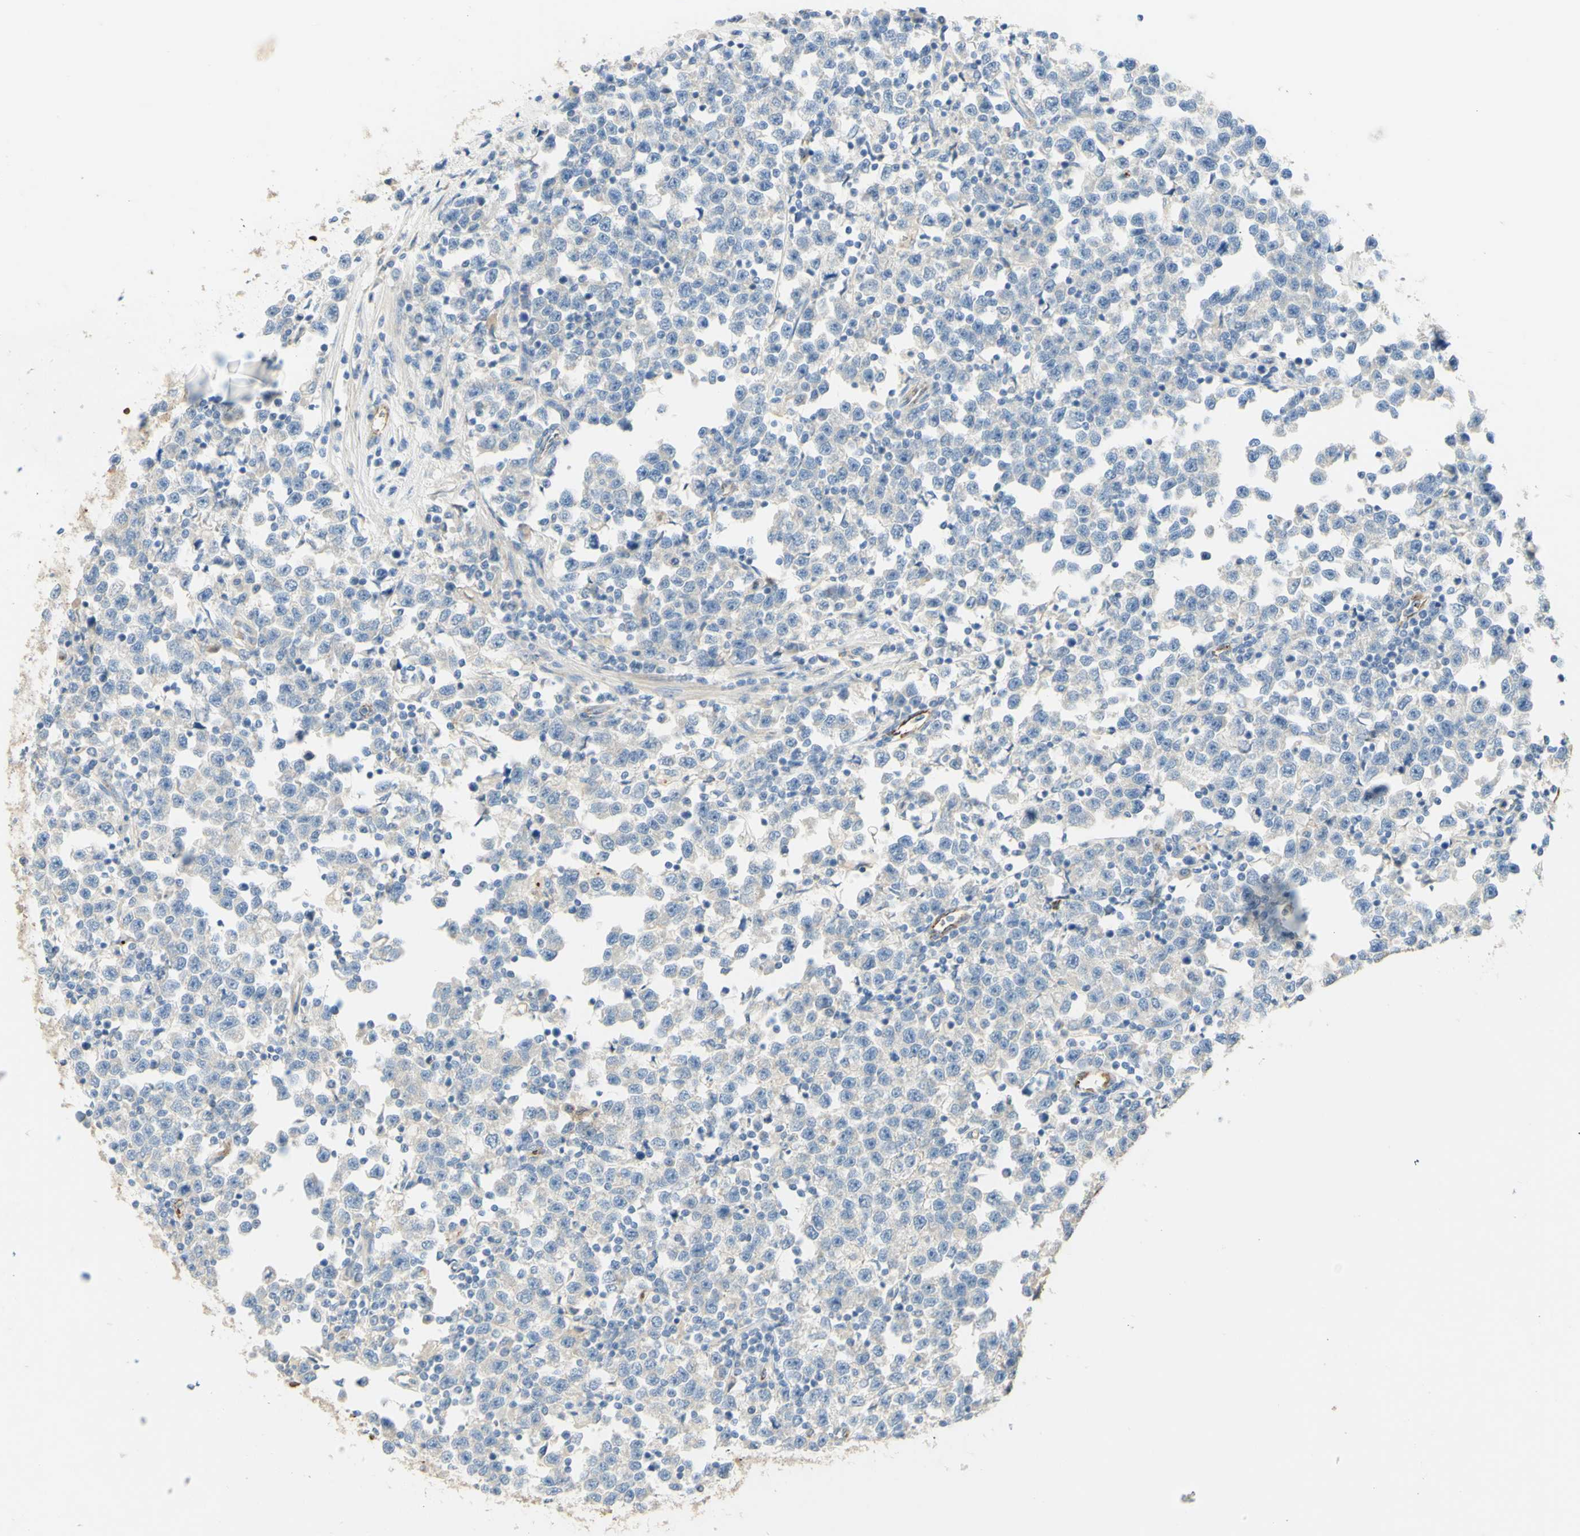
{"staining": {"intensity": "negative", "quantity": "none", "location": "none"}, "tissue": "testis cancer", "cell_type": "Tumor cells", "image_type": "cancer", "snomed": [{"axis": "morphology", "description": "Seminoma, NOS"}, {"axis": "topography", "description": "Testis"}], "caption": "DAB (3,3'-diaminobenzidine) immunohistochemical staining of testis cancer (seminoma) reveals no significant positivity in tumor cells.", "gene": "GAN", "patient": {"sex": "male", "age": 43}}